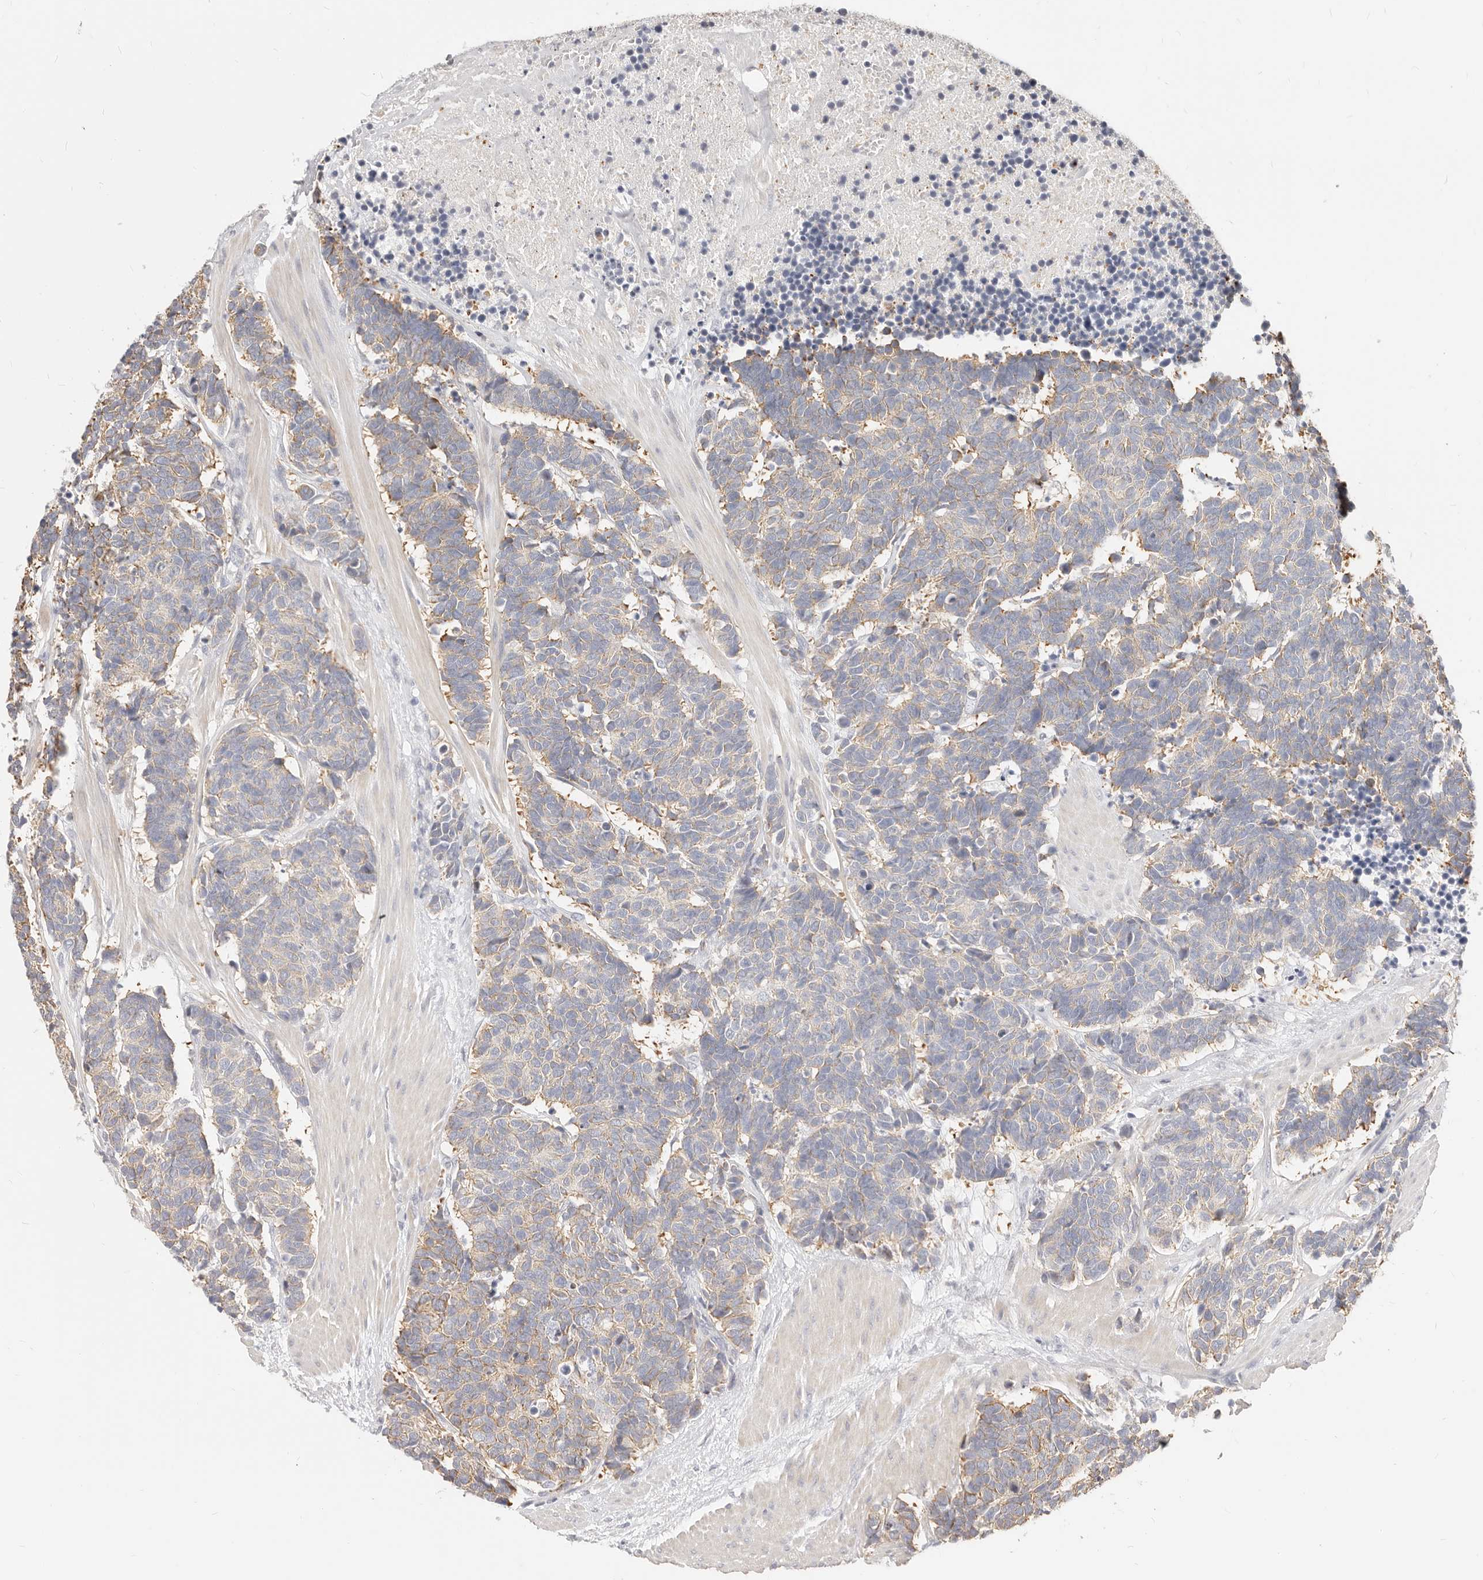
{"staining": {"intensity": "moderate", "quantity": "25%-75%", "location": "cytoplasmic/membranous"}, "tissue": "carcinoid", "cell_type": "Tumor cells", "image_type": "cancer", "snomed": [{"axis": "morphology", "description": "Carcinoma, NOS"}, {"axis": "morphology", "description": "Carcinoid, malignant, NOS"}, {"axis": "topography", "description": "Urinary bladder"}], "caption": "This is a histology image of IHC staining of carcinoid (malignant), which shows moderate positivity in the cytoplasmic/membranous of tumor cells.", "gene": "DTNBP1", "patient": {"sex": "male", "age": 57}}